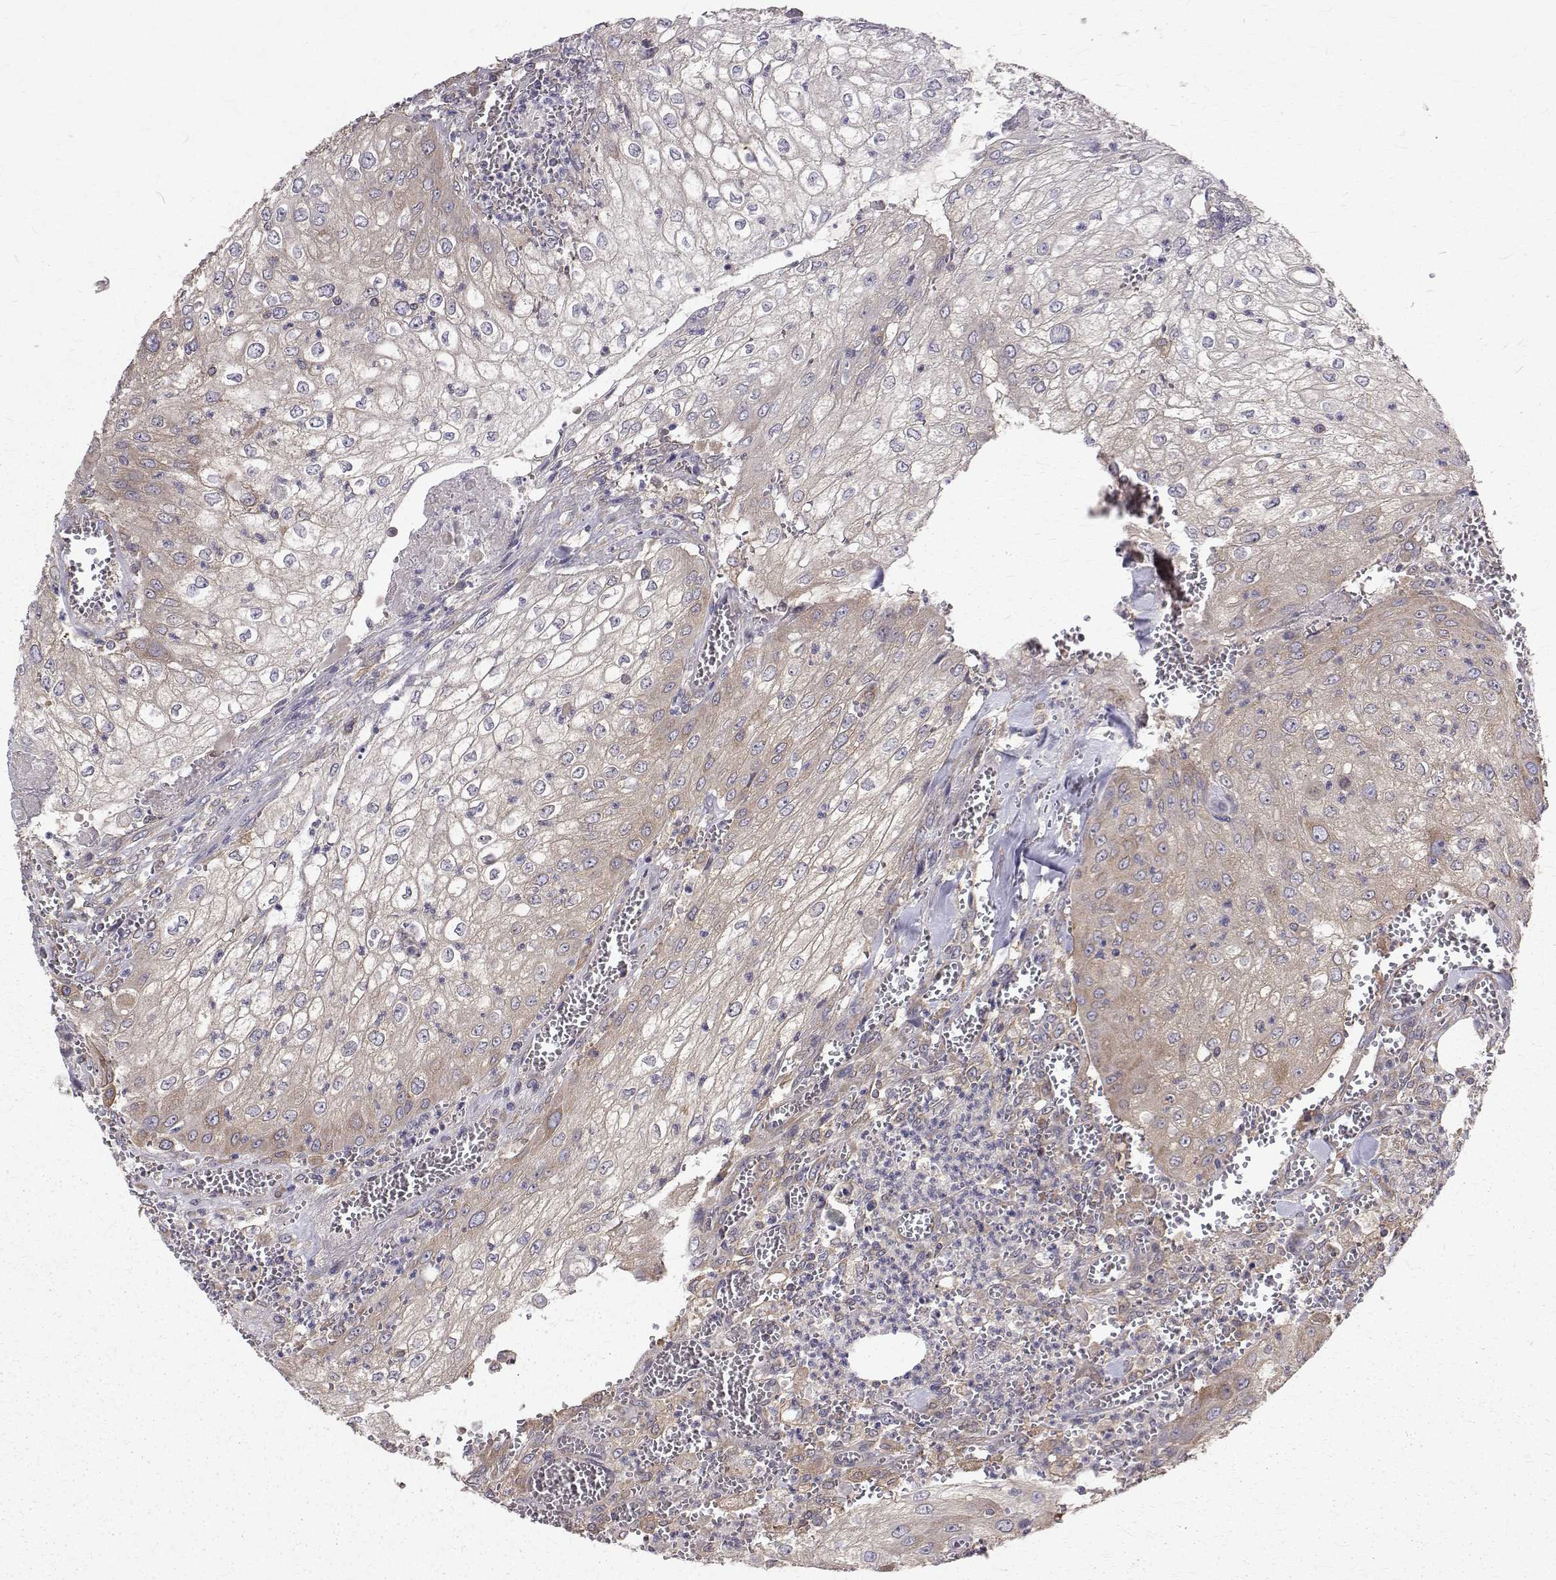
{"staining": {"intensity": "weak", "quantity": "<25%", "location": "cytoplasmic/membranous"}, "tissue": "urothelial cancer", "cell_type": "Tumor cells", "image_type": "cancer", "snomed": [{"axis": "morphology", "description": "Urothelial carcinoma, High grade"}, {"axis": "topography", "description": "Urinary bladder"}], "caption": "Immunohistochemical staining of urothelial carcinoma (high-grade) exhibits no significant expression in tumor cells.", "gene": "FARSB", "patient": {"sex": "male", "age": 62}}